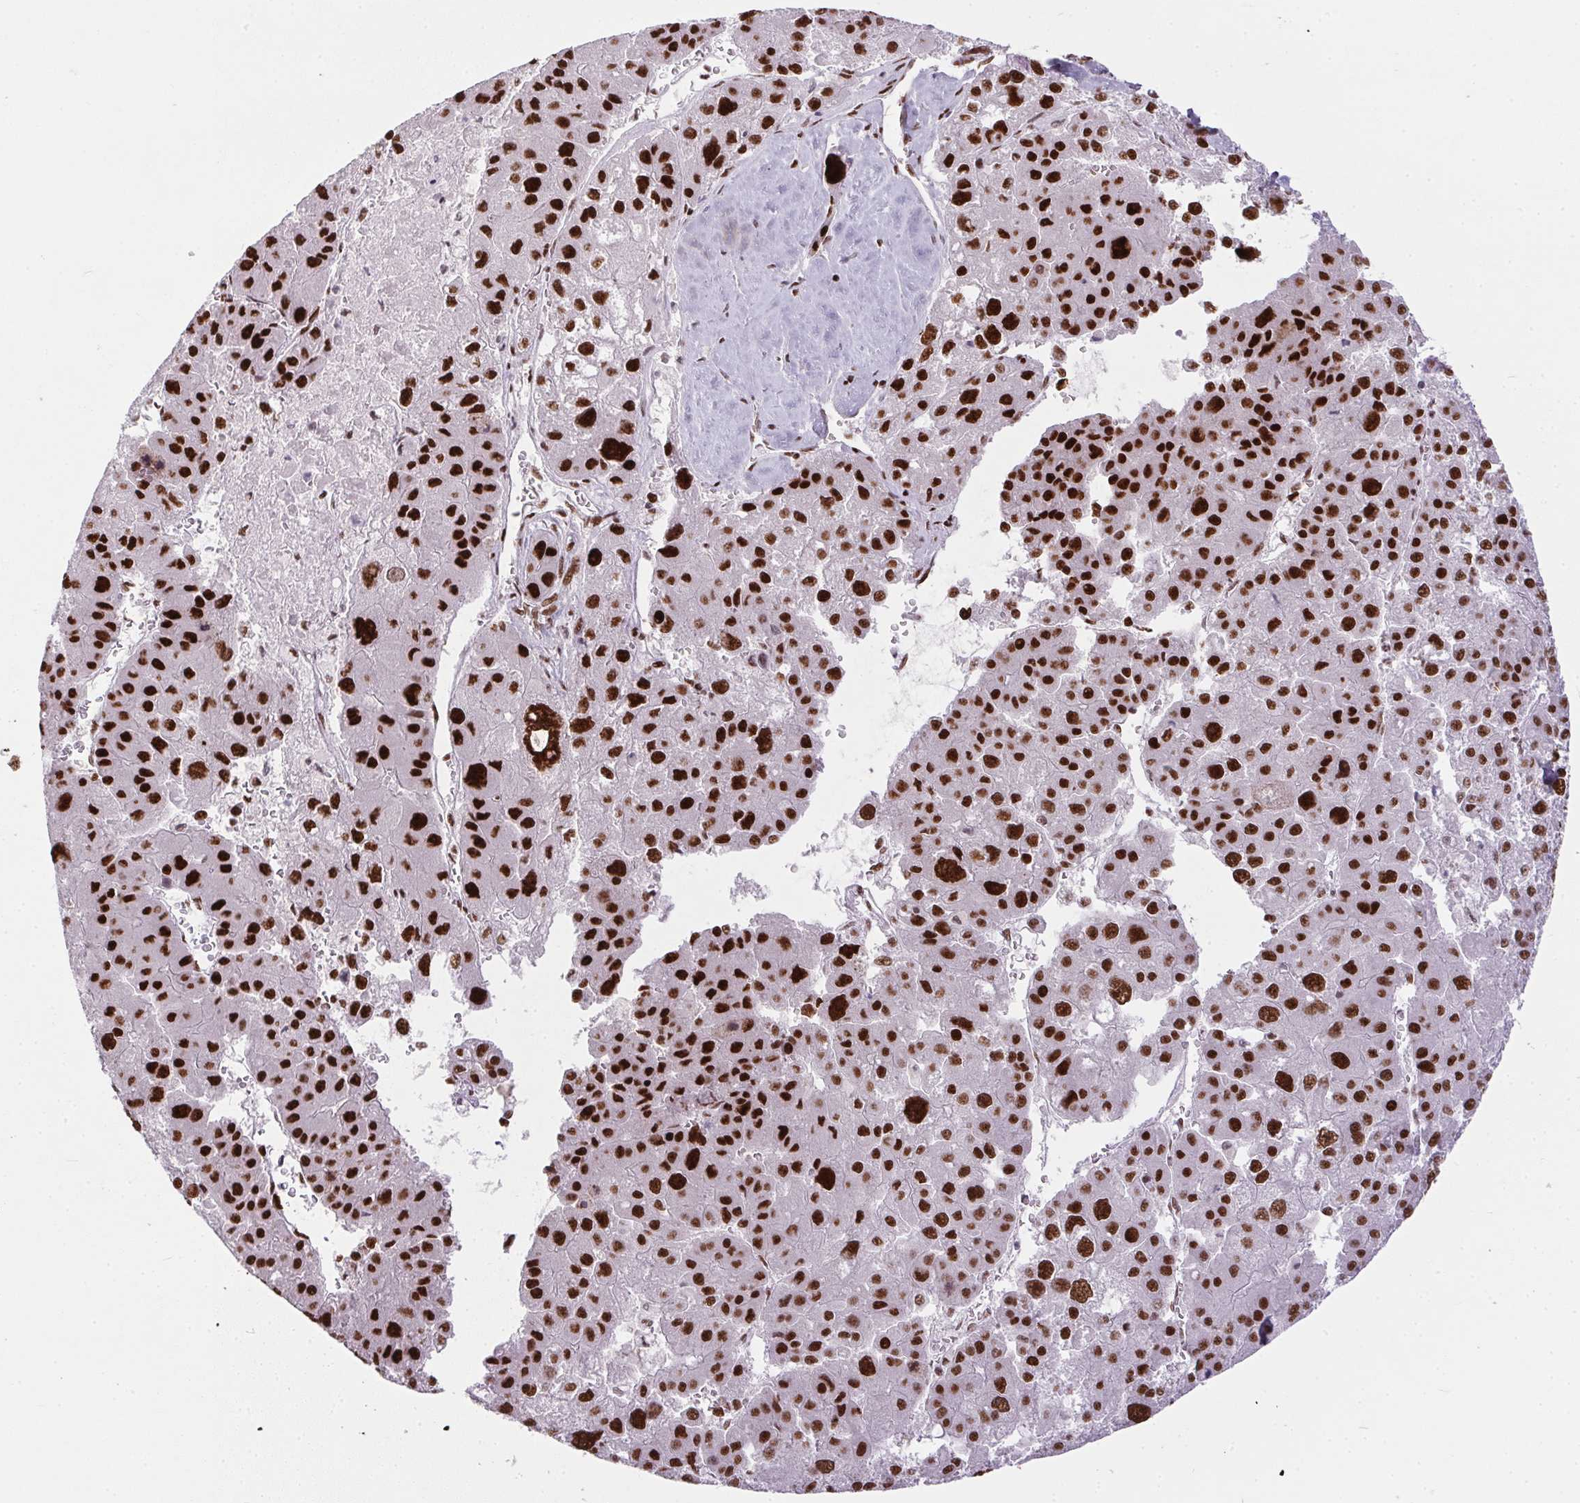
{"staining": {"intensity": "strong", "quantity": ">75%", "location": "nuclear"}, "tissue": "liver cancer", "cell_type": "Tumor cells", "image_type": "cancer", "snomed": [{"axis": "morphology", "description": "Carcinoma, Hepatocellular, NOS"}, {"axis": "topography", "description": "Liver"}], "caption": "Immunohistochemical staining of liver cancer (hepatocellular carcinoma) shows strong nuclear protein positivity in about >75% of tumor cells.", "gene": "PAGE3", "patient": {"sex": "male", "age": 73}}